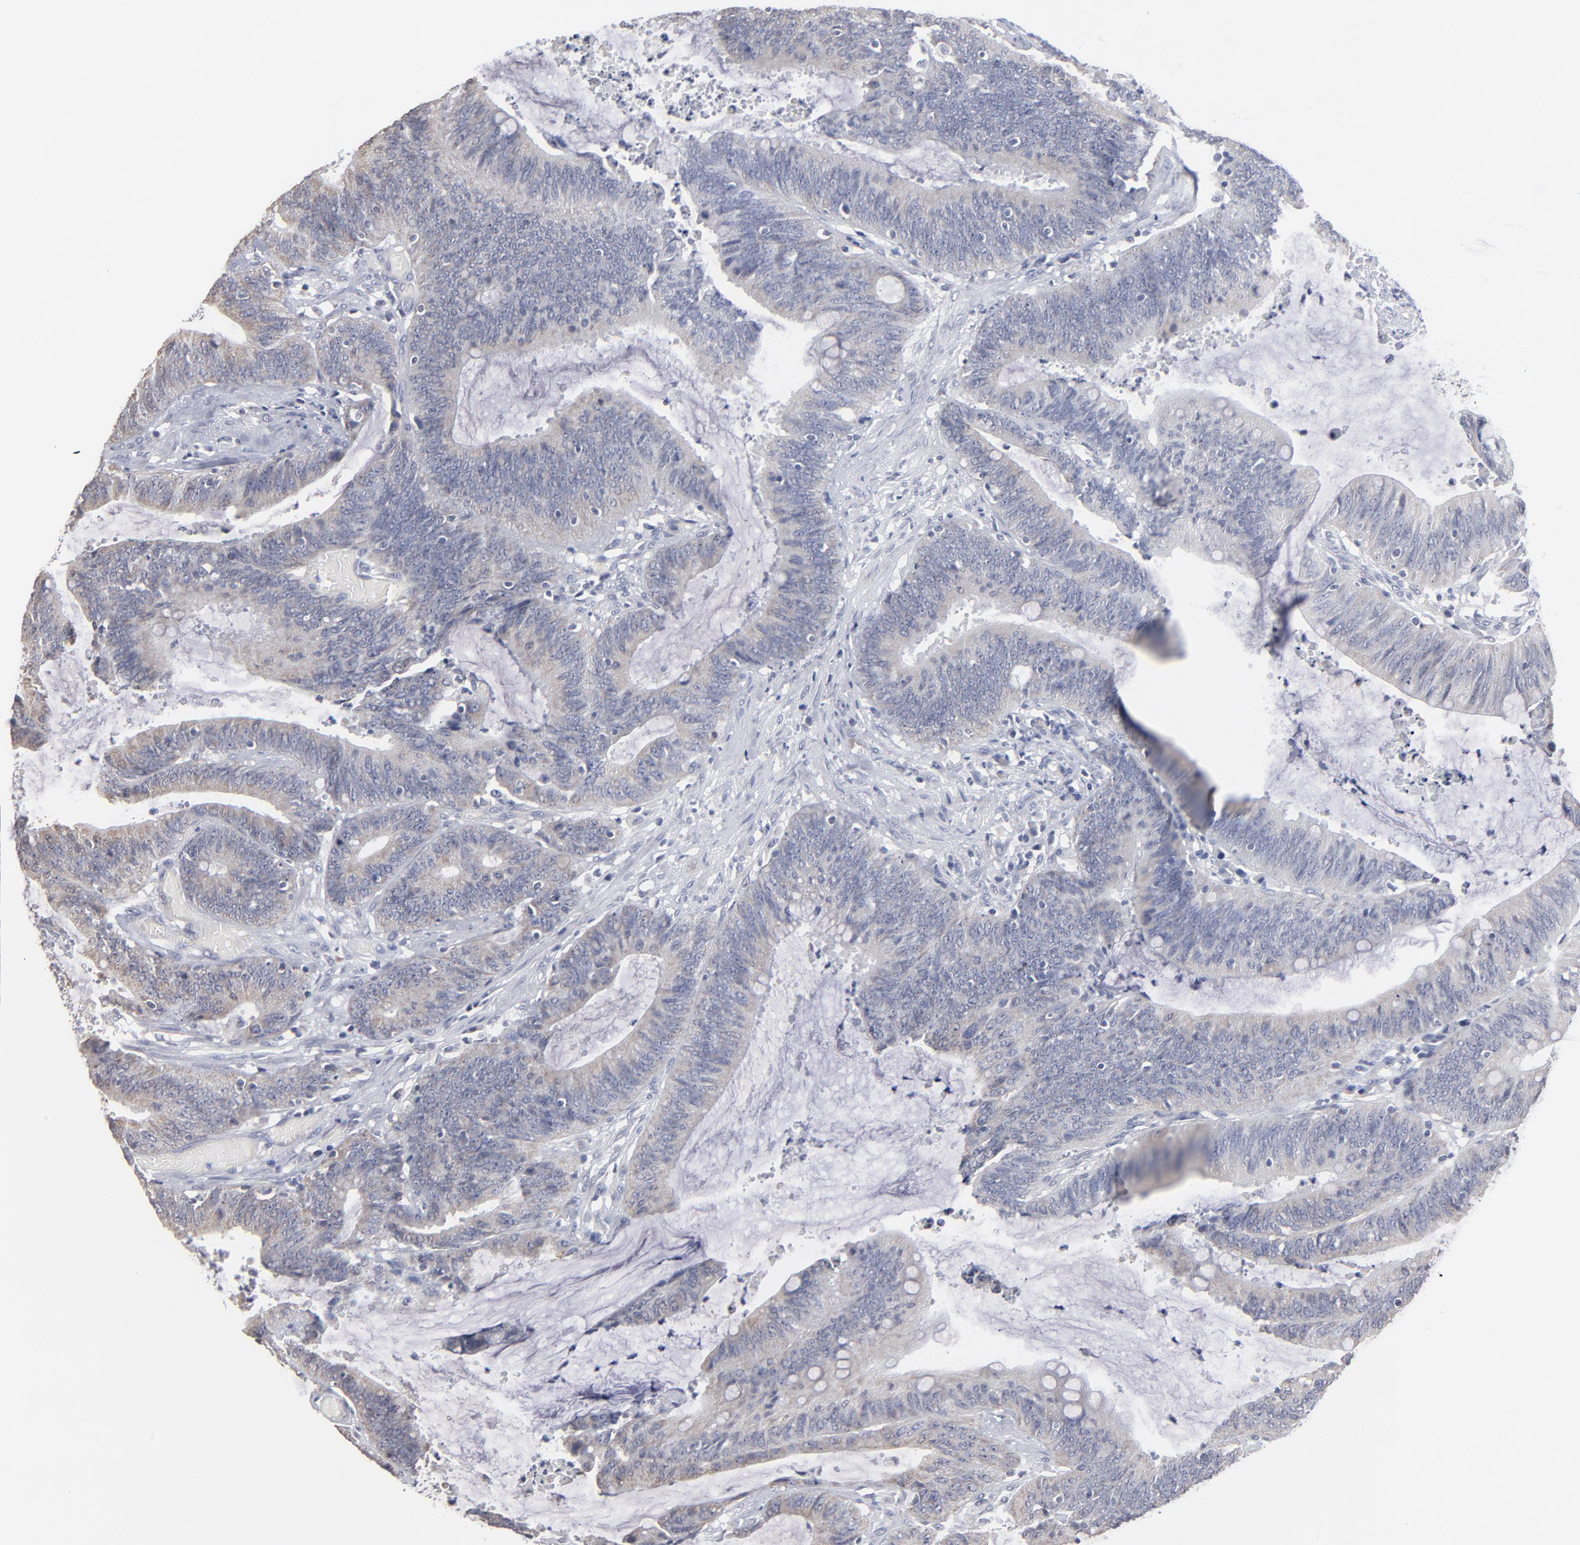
{"staining": {"intensity": "negative", "quantity": "none", "location": "none"}, "tissue": "colorectal cancer", "cell_type": "Tumor cells", "image_type": "cancer", "snomed": [{"axis": "morphology", "description": "Adenocarcinoma, NOS"}, {"axis": "topography", "description": "Rectum"}], "caption": "An immunohistochemistry photomicrograph of colorectal cancer is shown. There is no staining in tumor cells of colorectal cancer. (DAB IHC, high magnification).", "gene": "RPH3A", "patient": {"sex": "female", "age": 66}}